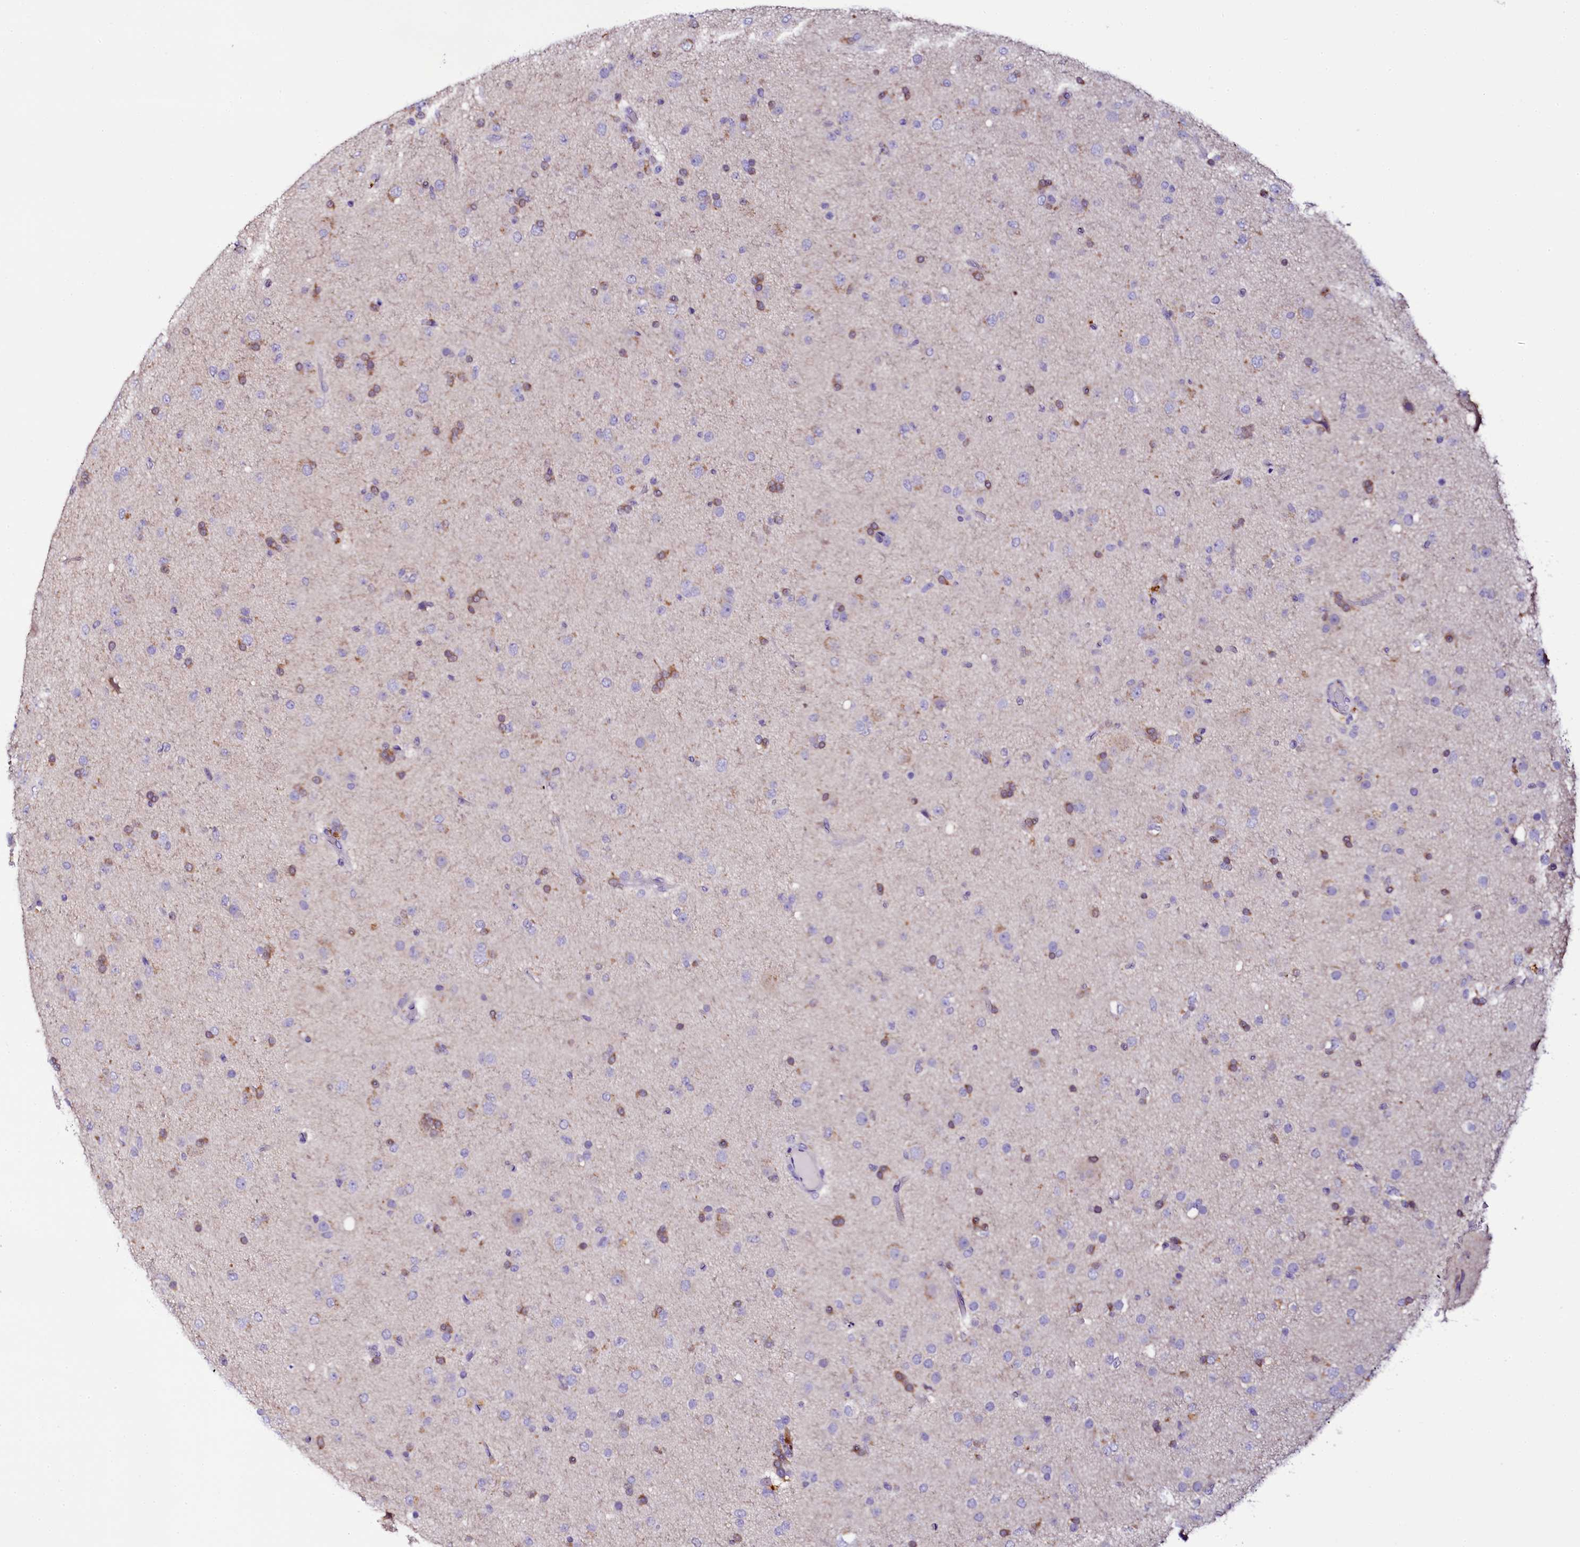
{"staining": {"intensity": "moderate", "quantity": "<25%", "location": "cytoplasmic/membranous"}, "tissue": "glioma", "cell_type": "Tumor cells", "image_type": "cancer", "snomed": [{"axis": "morphology", "description": "Glioma, malignant, Low grade"}, {"axis": "topography", "description": "Brain"}], "caption": "Immunohistochemical staining of human glioma reveals moderate cytoplasmic/membranous protein staining in approximately <25% of tumor cells. (DAB (3,3'-diaminobenzidine) IHC with brightfield microscopy, high magnification).", "gene": "NAA16", "patient": {"sex": "male", "age": 65}}